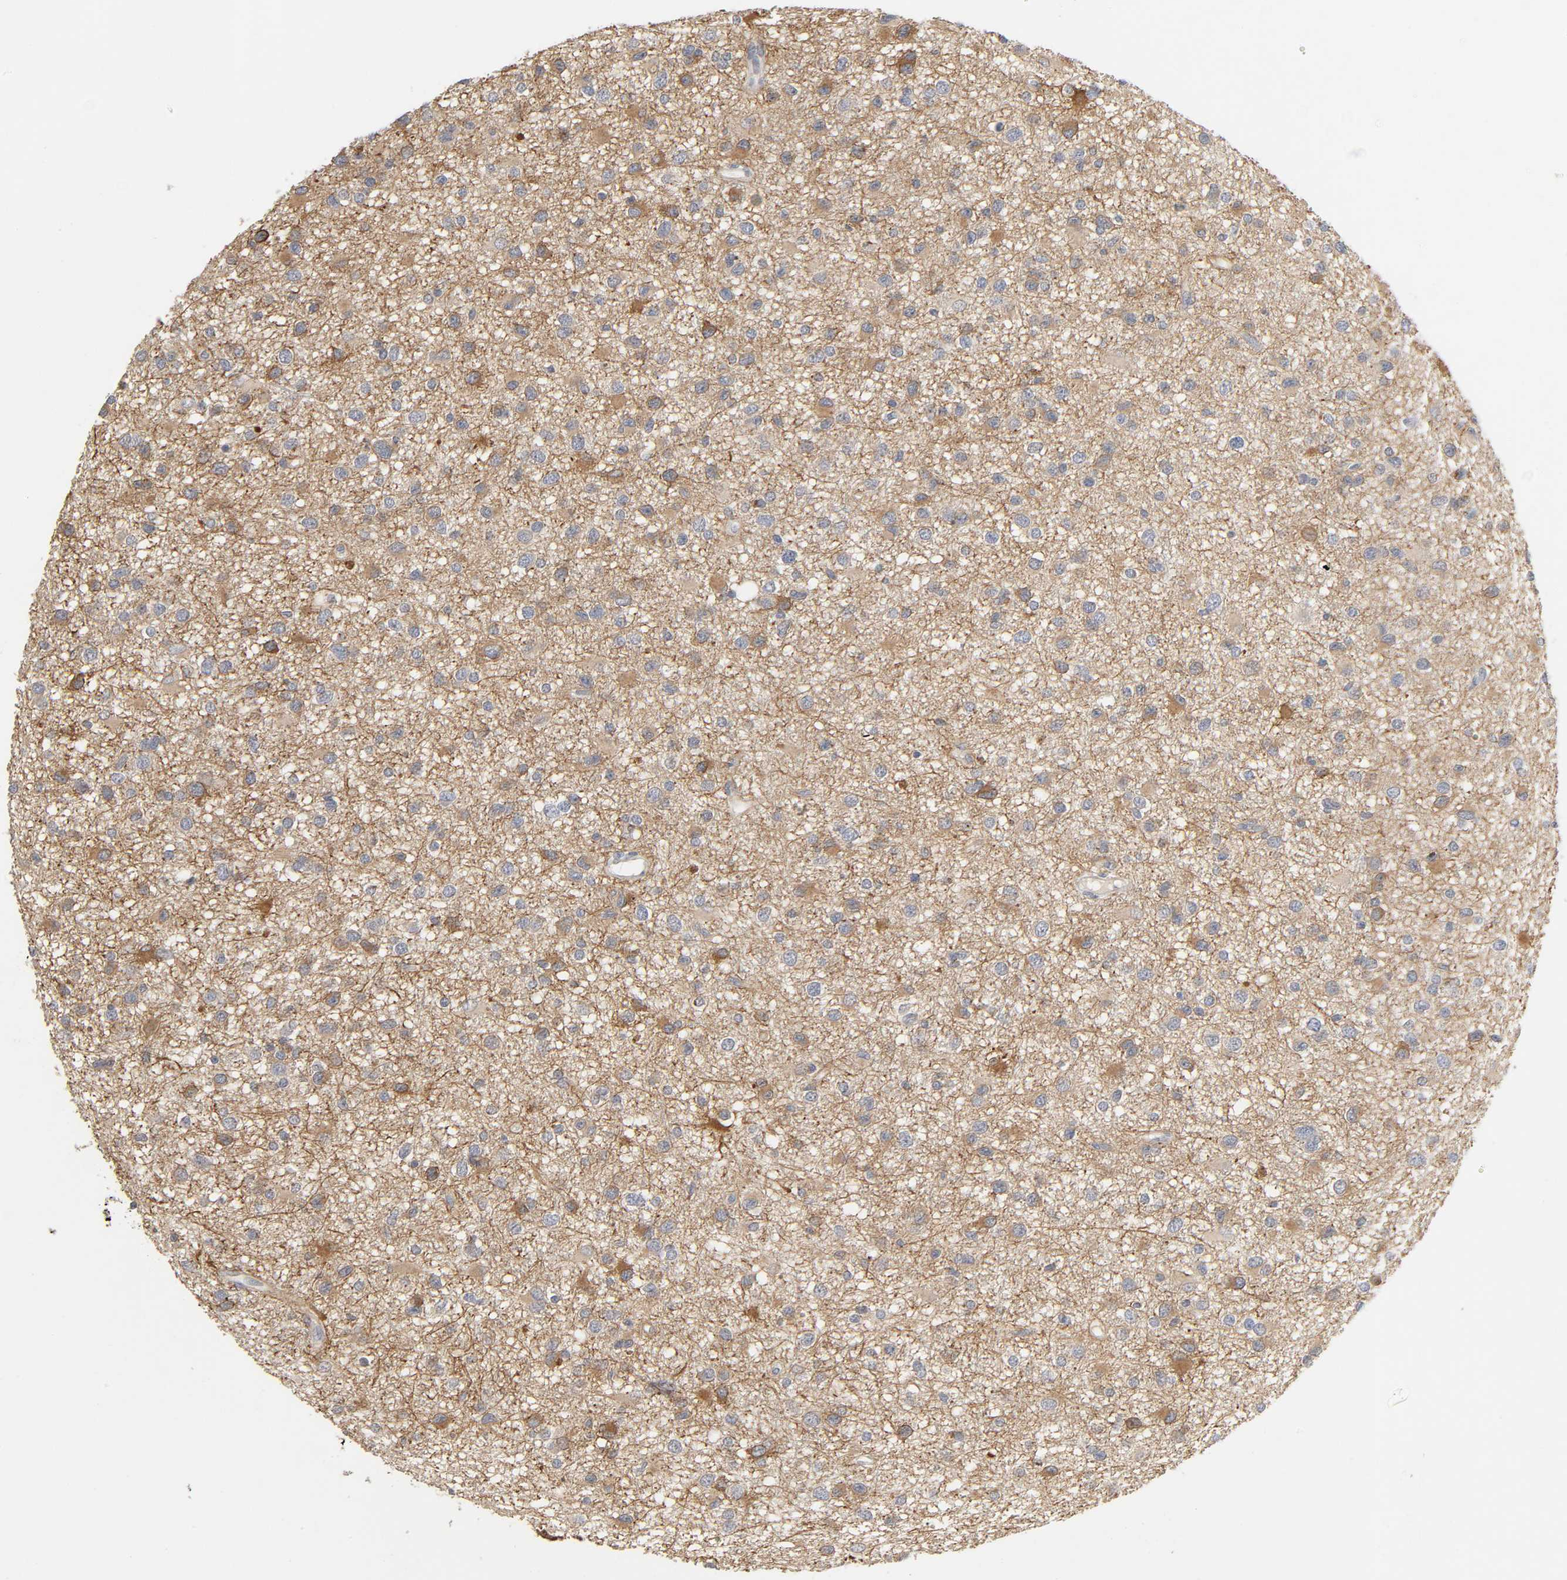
{"staining": {"intensity": "moderate", "quantity": "<25%", "location": "cytoplasmic/membranous"}, "tissue": "glioma", "cell_type": "Tumor cells", "image_type": "cancer", "snomed": [{"axis": "morphology", "description": "Glioma, malignant, Low grade"}, {"axis": "topography", "description": "Brain"}], "caption": "Malignant low-grade glioma tissue reveals moderate cytoplasmic/membranous positivity in approximately <25% of tumor cells, visualized by immunohistochemistry.", "gene": "SLC10A2", "patient": {"sex": "male", "age": 42}}